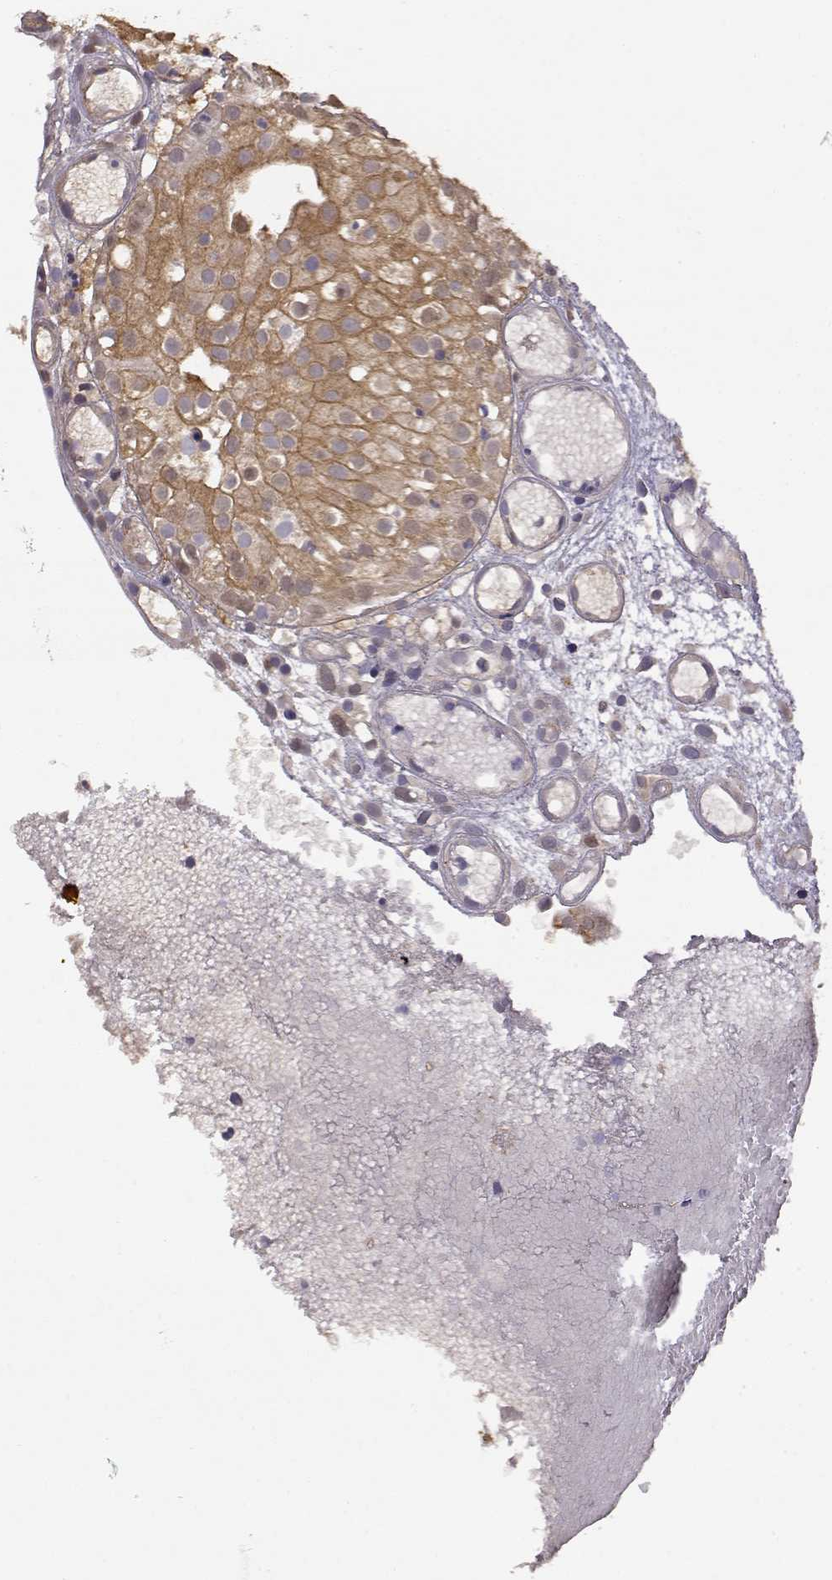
{"staining": {"intensity": "moderate", "quantity": ">75%", "location": "cytoplasmic/membranous"}, "tissue": "prostate cancer", "cell_type": "Tumor cells", "image_type": "cancer", "snomed": [{"axis": "morphology", "description": "Adenocarcinoma, High grade"}, {"axis": "topography", "description": "Prostate"}], "caption": "The photomicrograph exhibits a brown stain indicating the presence of a protein in the cytoplasmic/membranous of tumor cells in prostate cancer.", "gene": "CRIM1", "patient": {"sex": "male", "age": 79}}